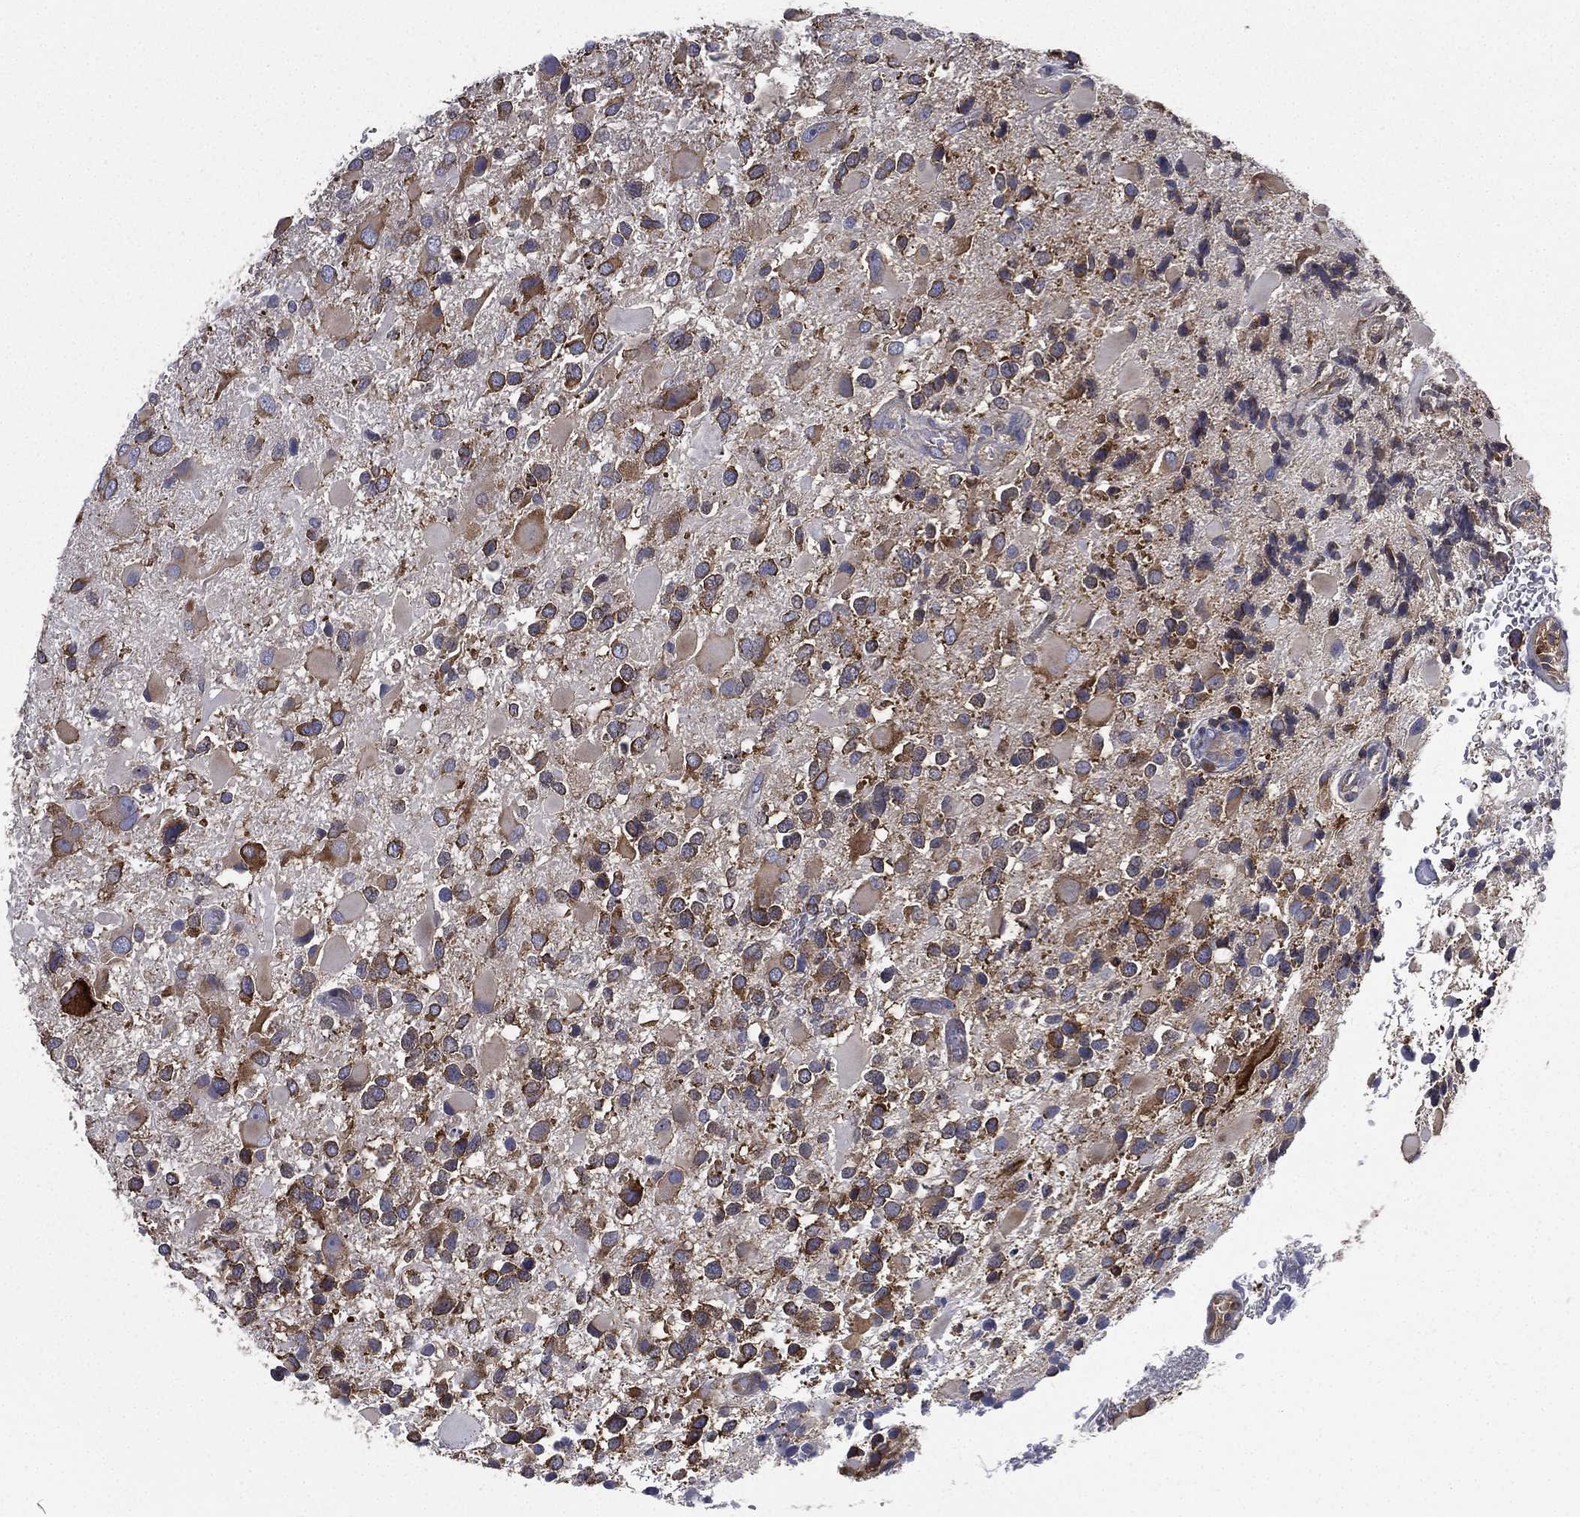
{"staining": {"intensity": "moderate", "quantity": "25%-75%", "location": "cytoplasmic/membranous"}, "tissue": "glioma", "cell_type": "Tumor cells", "image_type": "cancer", "snomed": [{"axis": "morphology", "description": "Glioma, malignant, Low grade"}, {"axis": "topography", "description": "Brain"}], "caption": "Immunohistochemistry (IHC) staining of glioma, which shows medium levels of moderate cytoplasmic/membranous expression in about 25%-75% of tumor cells indicating moderate cytoplasmic/membranous protein staining. The staining was performed using DAB (3,3'-diaminobenzidine) (brown) for protein detection and nuclei were counterstained in hematoxylin (blue).", "gene": "FARSA", "patient": {"sex": "female", "age": 32}}